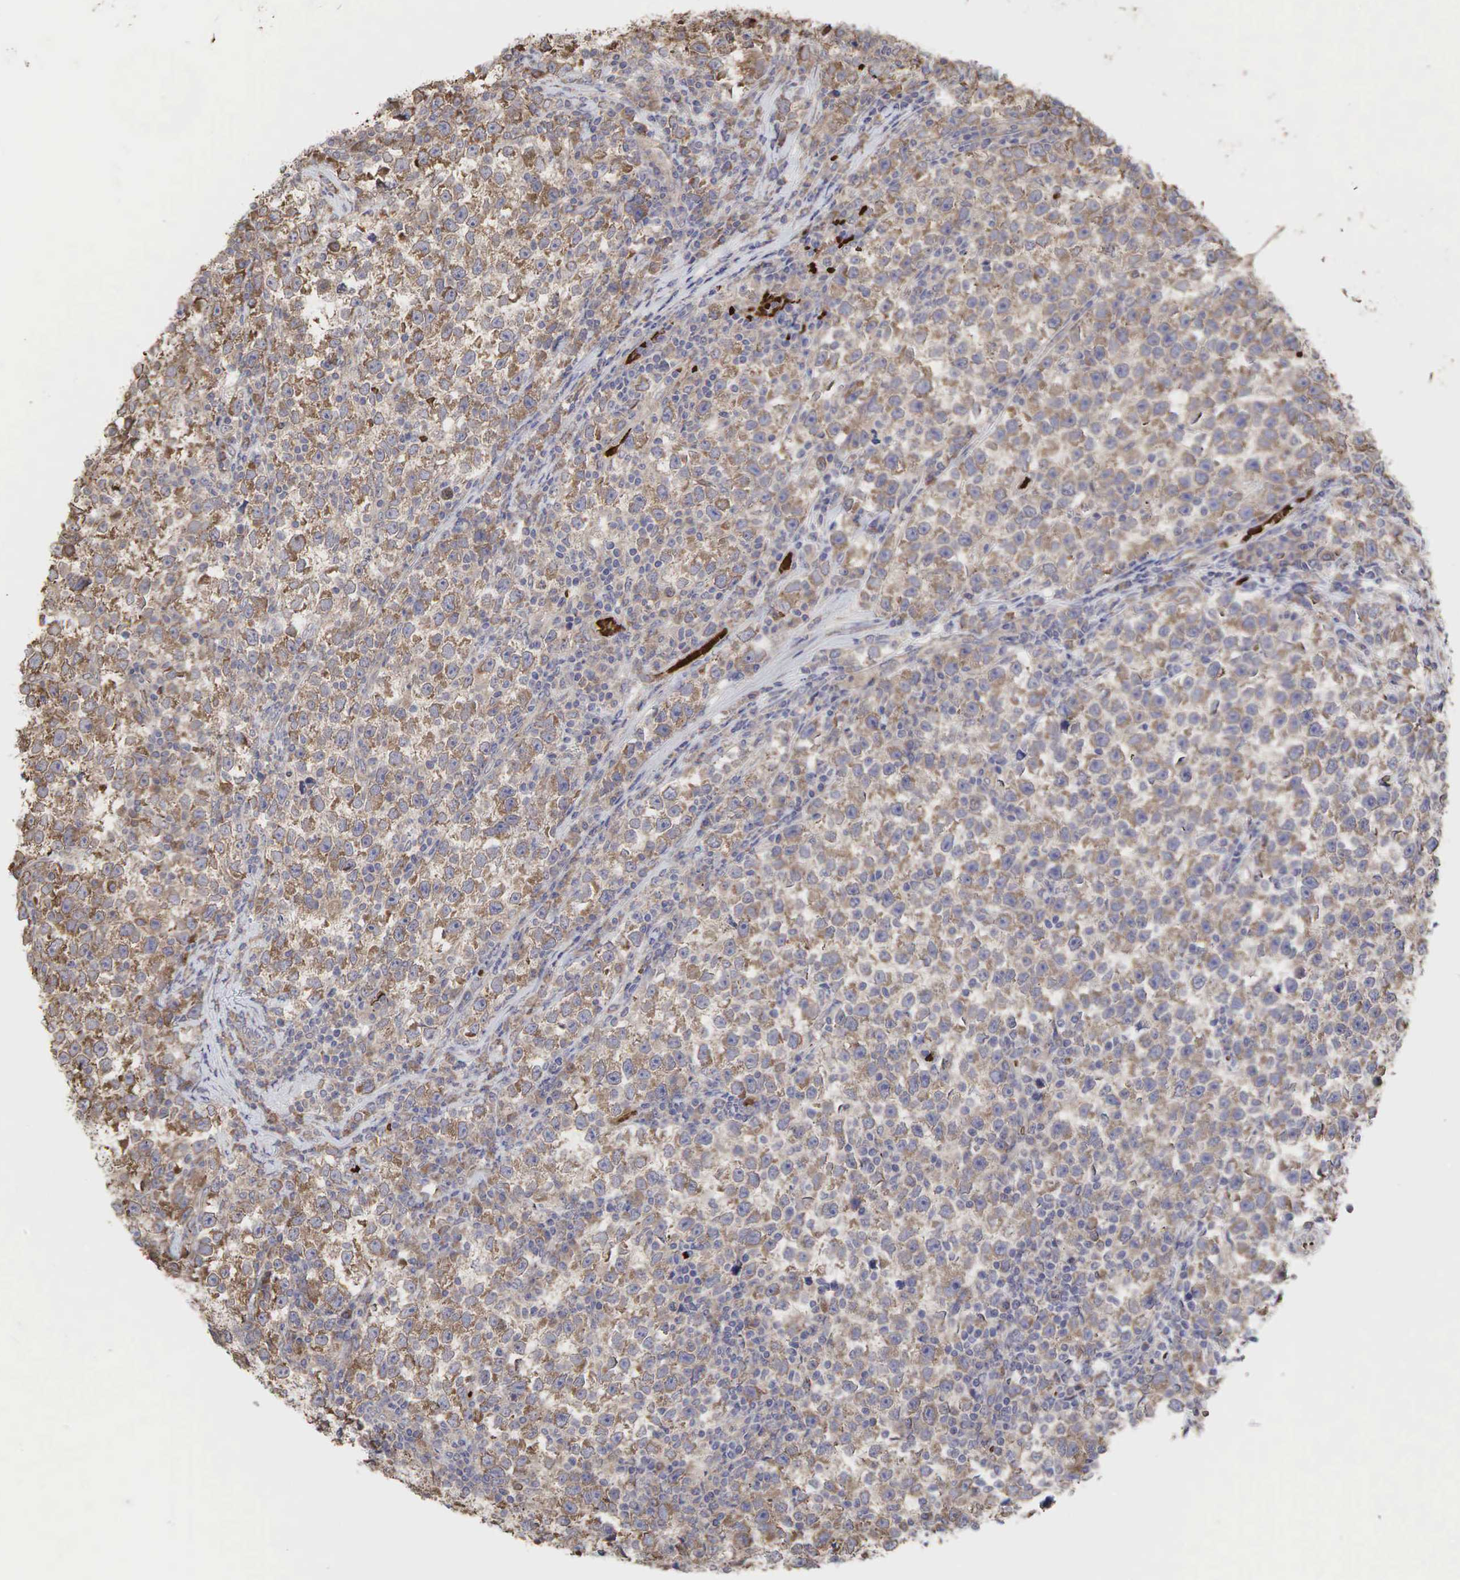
{"staining": {"intensity": "weak", "quantity": ">75%", "location": "cytoplasmic/membranous"}, "tissue": "testis cancer", "cell_type": "Tumor cells", "image_type": "cancer", "snomed": [{"axis": "morphology", "description": "Seminoma, NOS"}, {"axis": "topography", "description": "Testis"}], "caption": "Testis cancer (seminoma) stained for a protein reveals weak cytoplasmic/membranous positivity in tumor cells.", "gene": "PABPC5", "patient": {"sex": "male", "age": 43}}